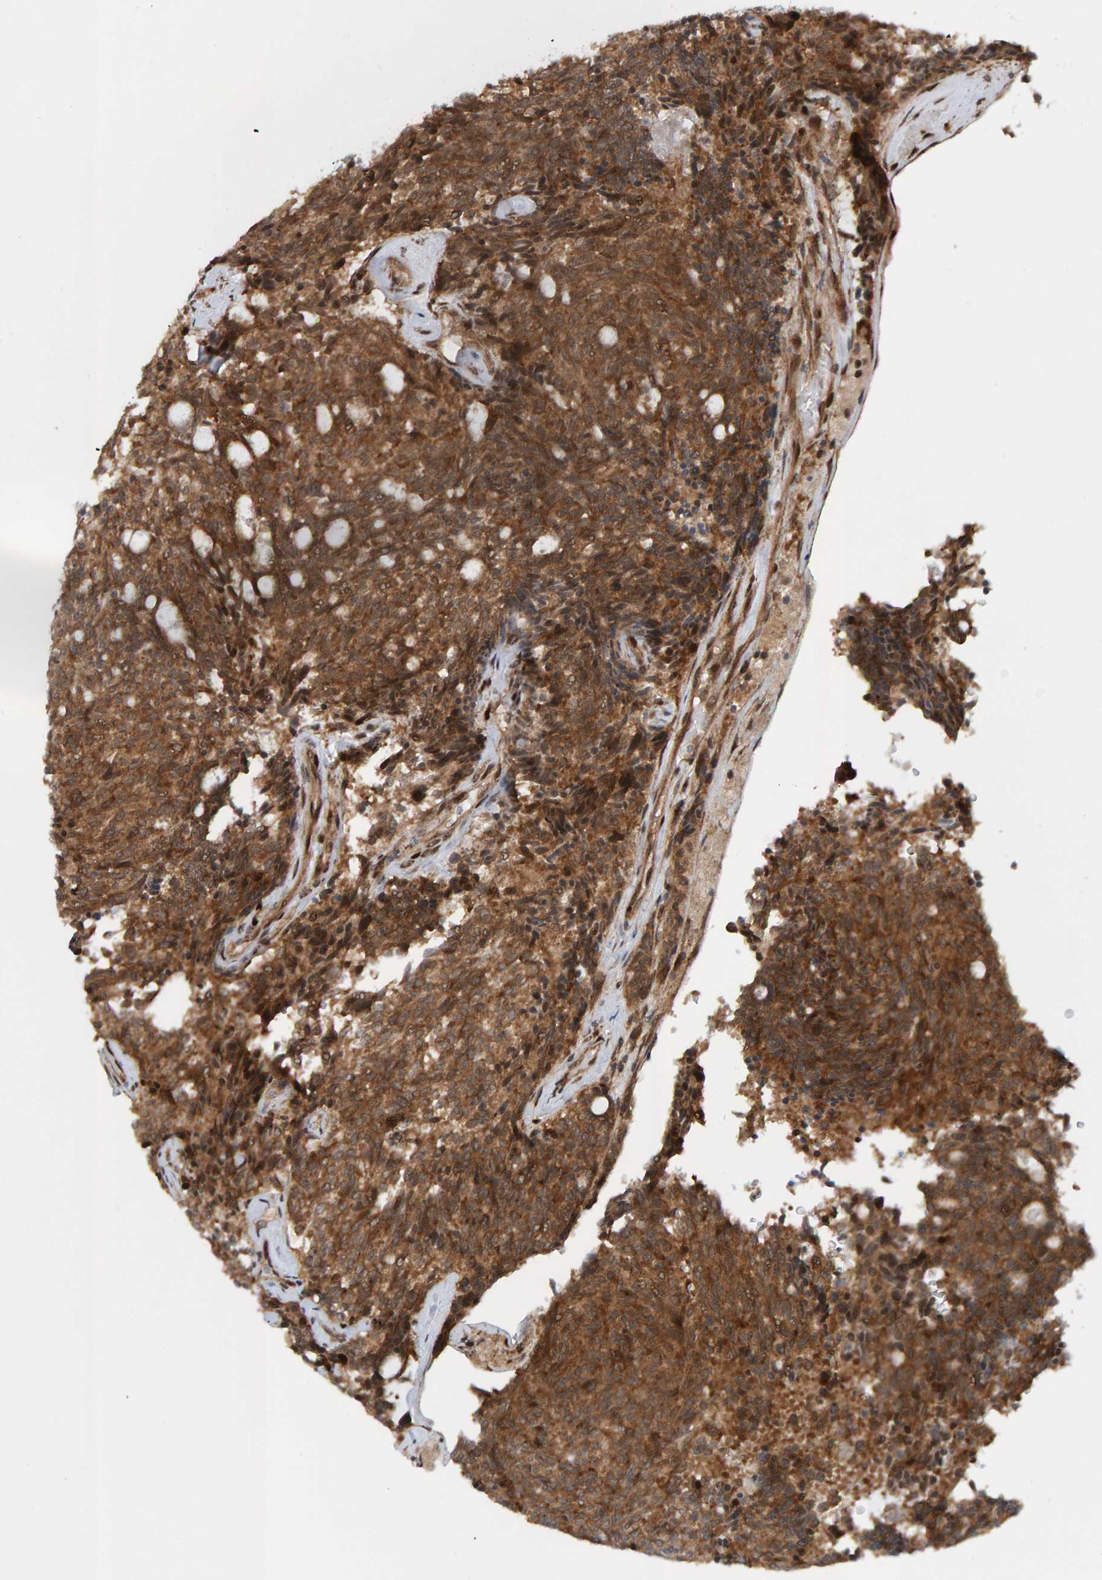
{"staining": {"intensity": "moderate", "quantity": ">75%", "location": "cytoplasmic/membranous"}, "tissue": "carcinoid", "cell_type": "Tumor cells", "image_type": "cancer", "snomed": [{"axis": "morphology", "description": "Carcinoid, malignant, NOS"}, {"axis": "topography", "description": "Pancreas"}], "caption": "Approximately >75% of tumor cells in malignant carcinoid show moderate cytoplasmic/membranous protein positivity as visualized by brown immunohistochemical staining.", "gene": "ZNF366", "patient": {"sex": "female", "age": 54}}